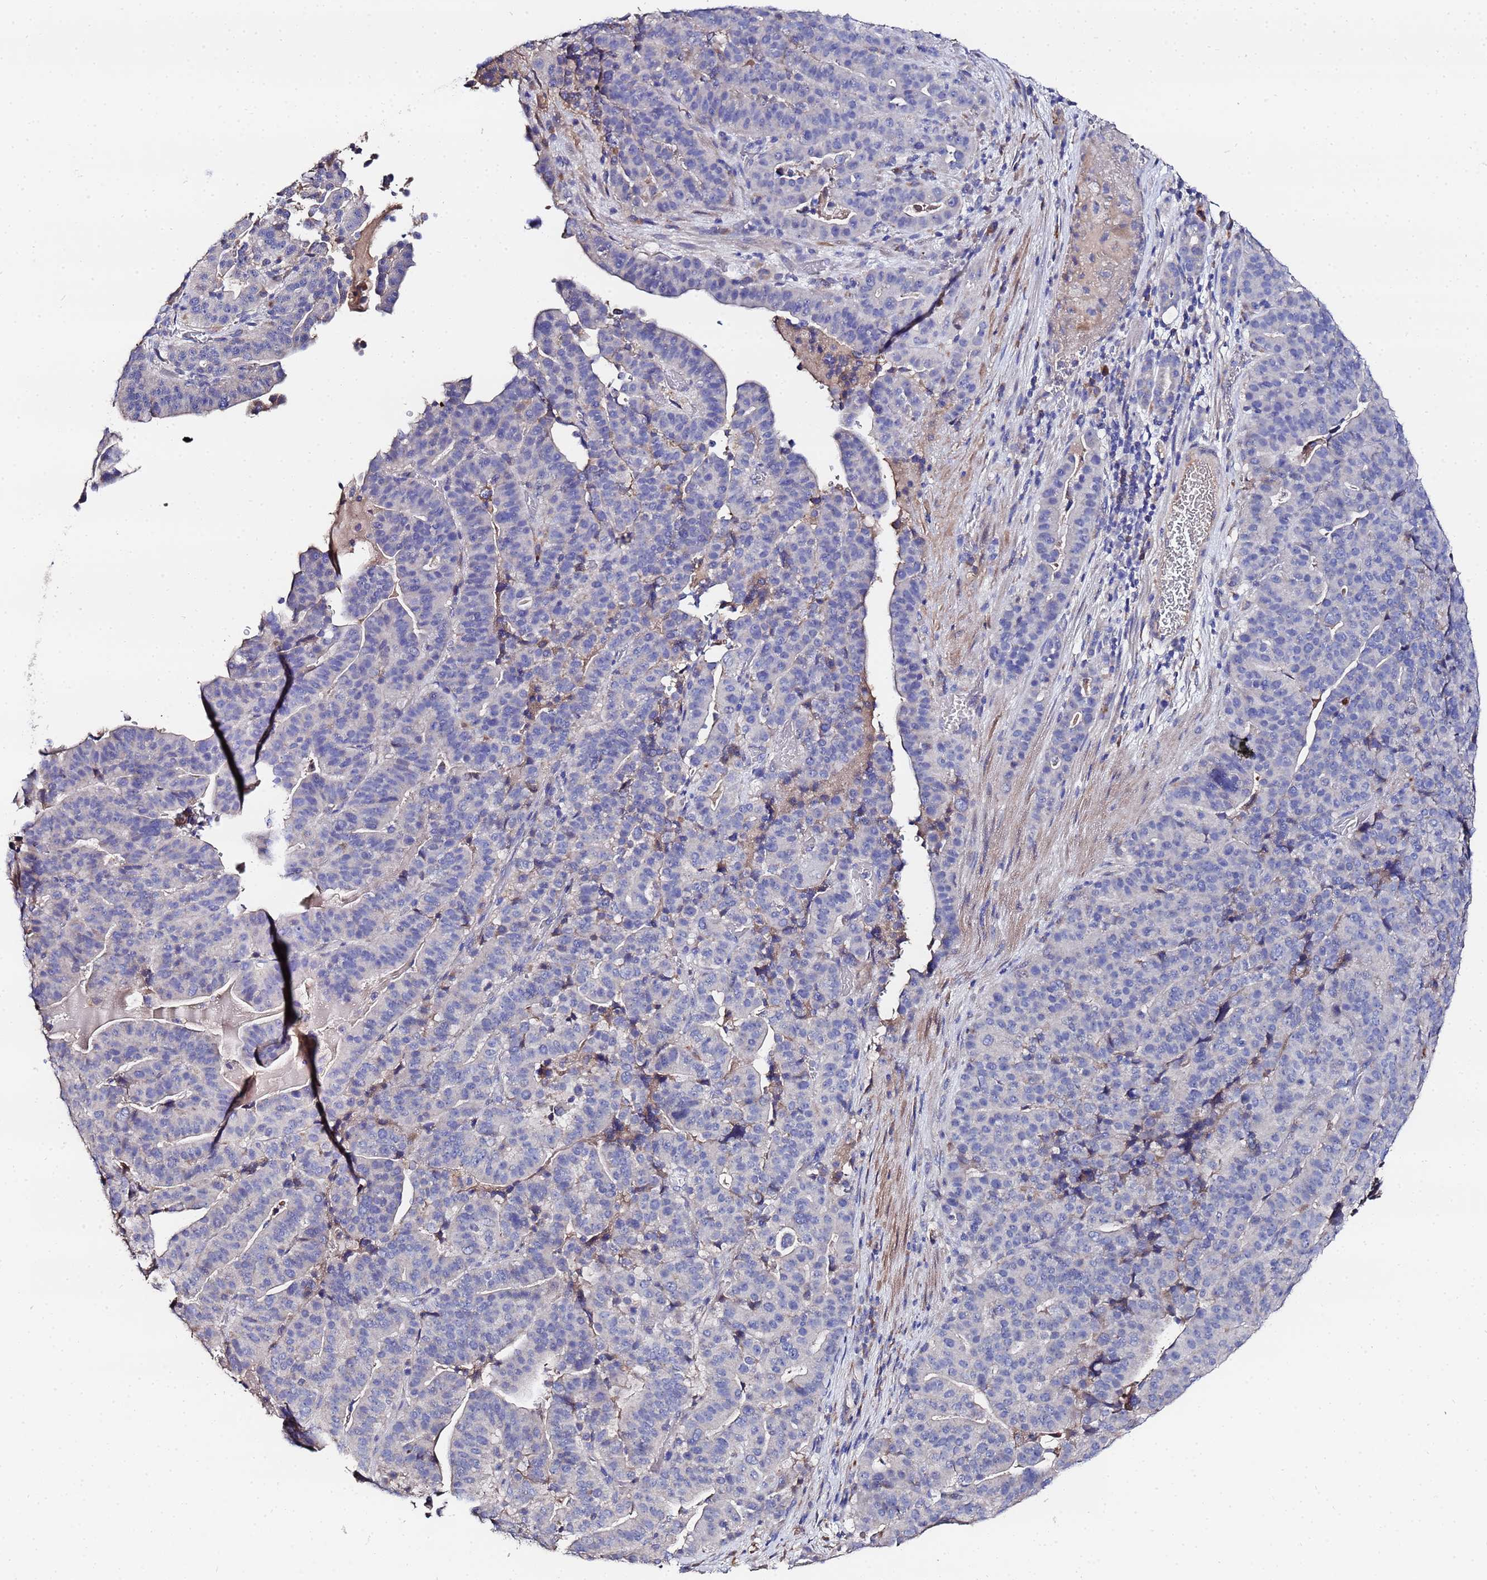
{"staining": {"intensity": "negative", "quantity": "none", "location": "none"}, "tissue": "stomach cancer", "cell_type": "Tumor cells", "image_type": "cancer", "snomed": [{"axis": "morphology", "description": "Adenocarcinoma, NOS"}, {"axis": "topography", "description": "Stomach"}], "caption": "Immunohistochemistry (IHC) photomicrograph of neoplastic tissue: stomach cancer stained with DAB (3,3'-diaminobenzidine) displays no significant protein staining in tumor cells. (DAB (3,3'-diaminobenzidine) immunohistochemistry with hematoxylin counter stain).", "gene": "TCP10L", "patient": {"sex": "male", "age": 48}}